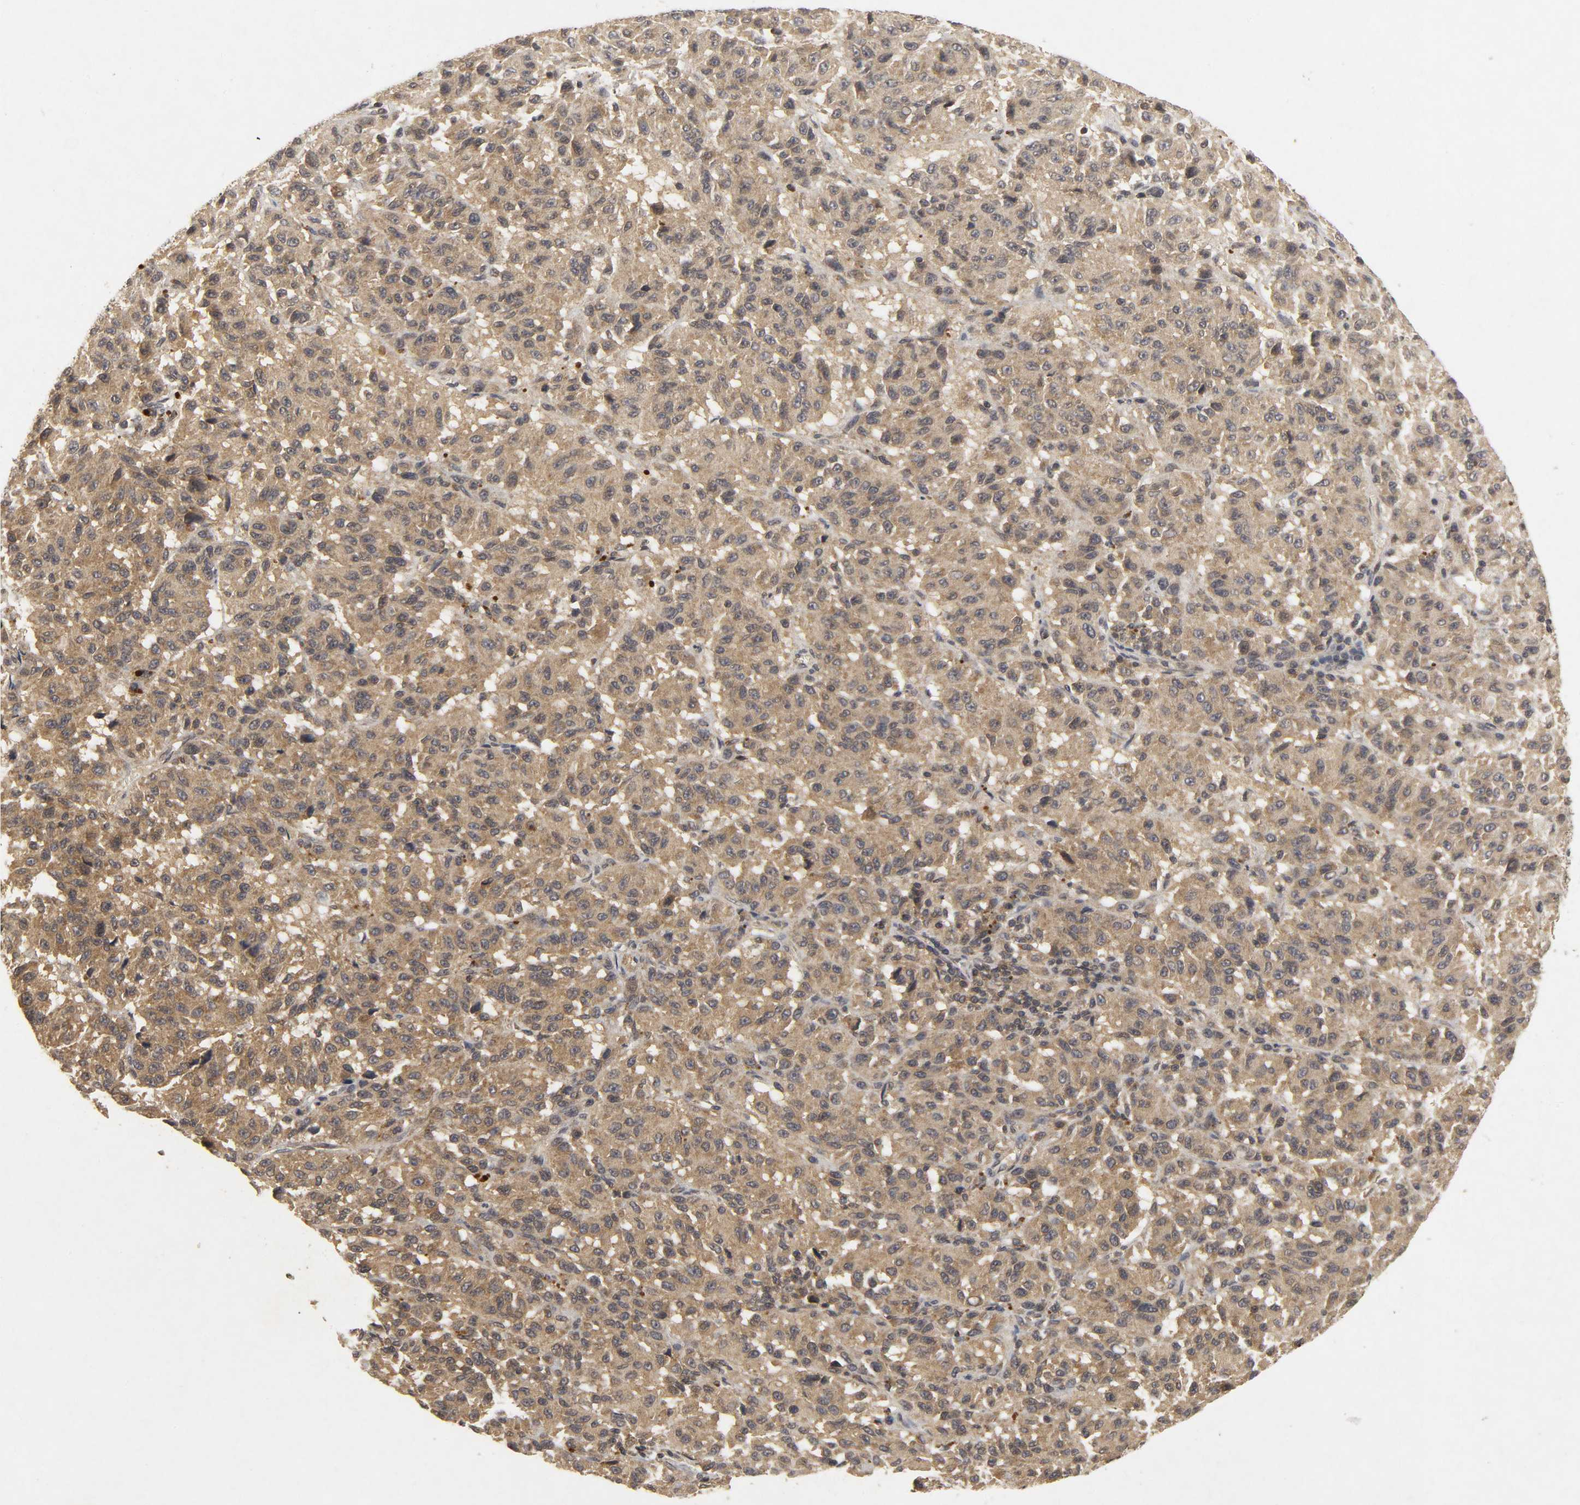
{"staining": {"intensity": "moderate", "quantity": ">75%", "location": "cytoplasmic/membranous"}, "tissue": "melanoma", "cell_type": "Tumor cells", "image_type": "cancer", "snomed": [{"axis": "morphology", "description": "Malignant melanoma, Metastatic site"}, {"axis": "topography", "description": "Lung"}], "caption": "Immunohistochemistry (IHC) of human melanoma demonstrates medium levels of moderate cytoplasmic/membranous positivity in approximately >75% of tumor cells.", "gene": "TRAF6", "patient": {"sex": "male", "age": 64}}